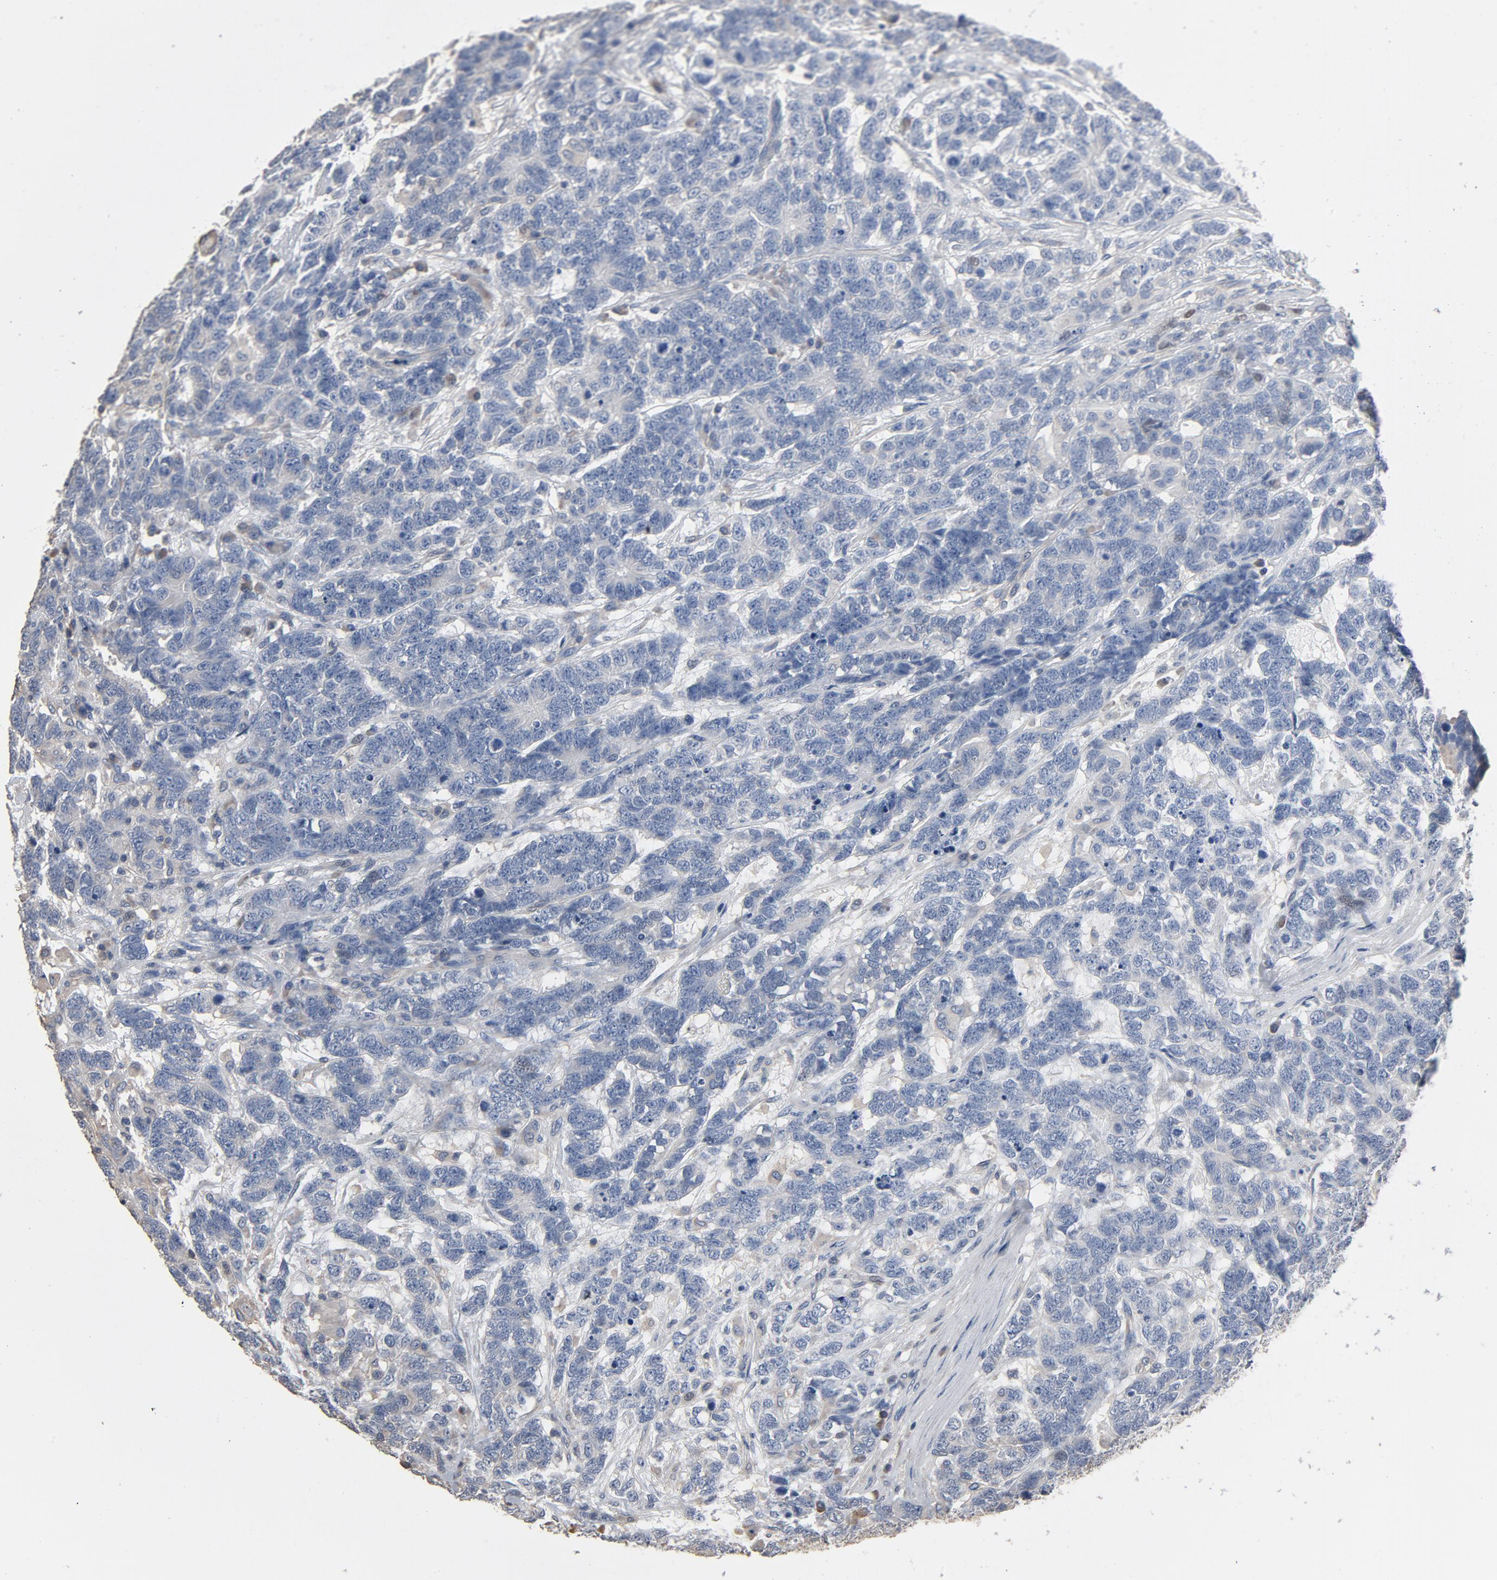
{"staining": {"intensity": "negative", "quantity": "none", "location": "none"}, "tissue": "testis cancer", "cell_type": "Tumor cells", "image_type": "cancer", "snomed": [{"axis": "morphology", "description": "Carcinoma, Embryonal, NOS"}, {"axis": "topography", "description": "Testis"}], "caption": "This is an IHC micrograph of human testis cancer. There is no positivity in tumor cells.", "gene": "SOX6", "patient": {"sex": "male", "age": 26}}